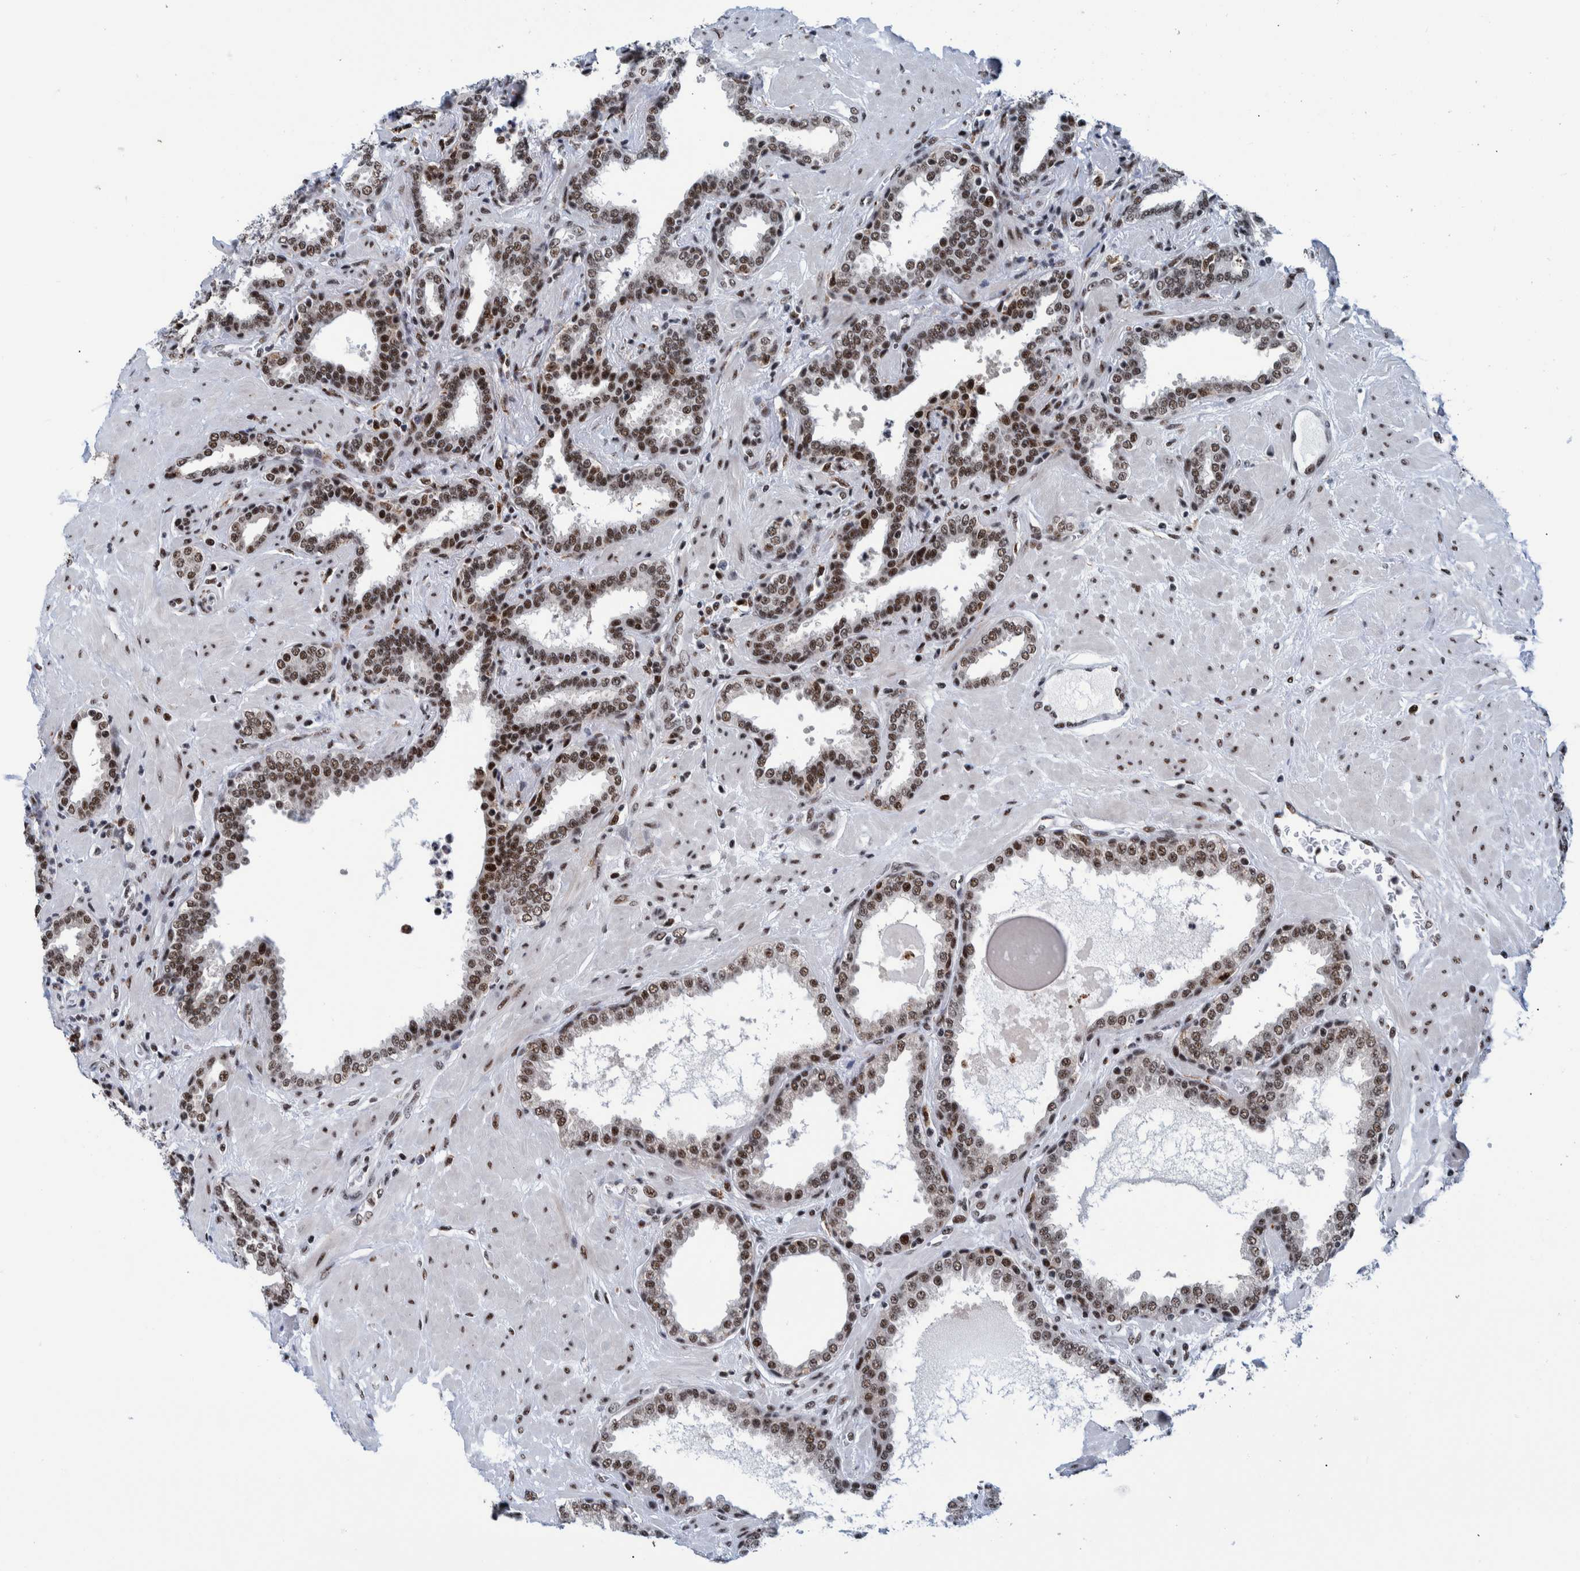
{"staining": {"intensity": "moderate", "quantity": ">75%", "location": "nuclear"}, "tissue": "prostate", "cell_type": "Glandular cells", "image_type": "normal", "snomed": [{"axis": "morphology", "description": "Normal tissue, NOS"}, {"axis": "topography", "description": "Prostate"}], "caption": "DAB (3,3'-diaminobenzidine) immunohistochemical staining of unremarkable prostate demonstrates moderate nuclear protein expression in about >75% of glandular cells.", "gene": "EFTUD2", "patient": {"sex": "male", "age": 51}}